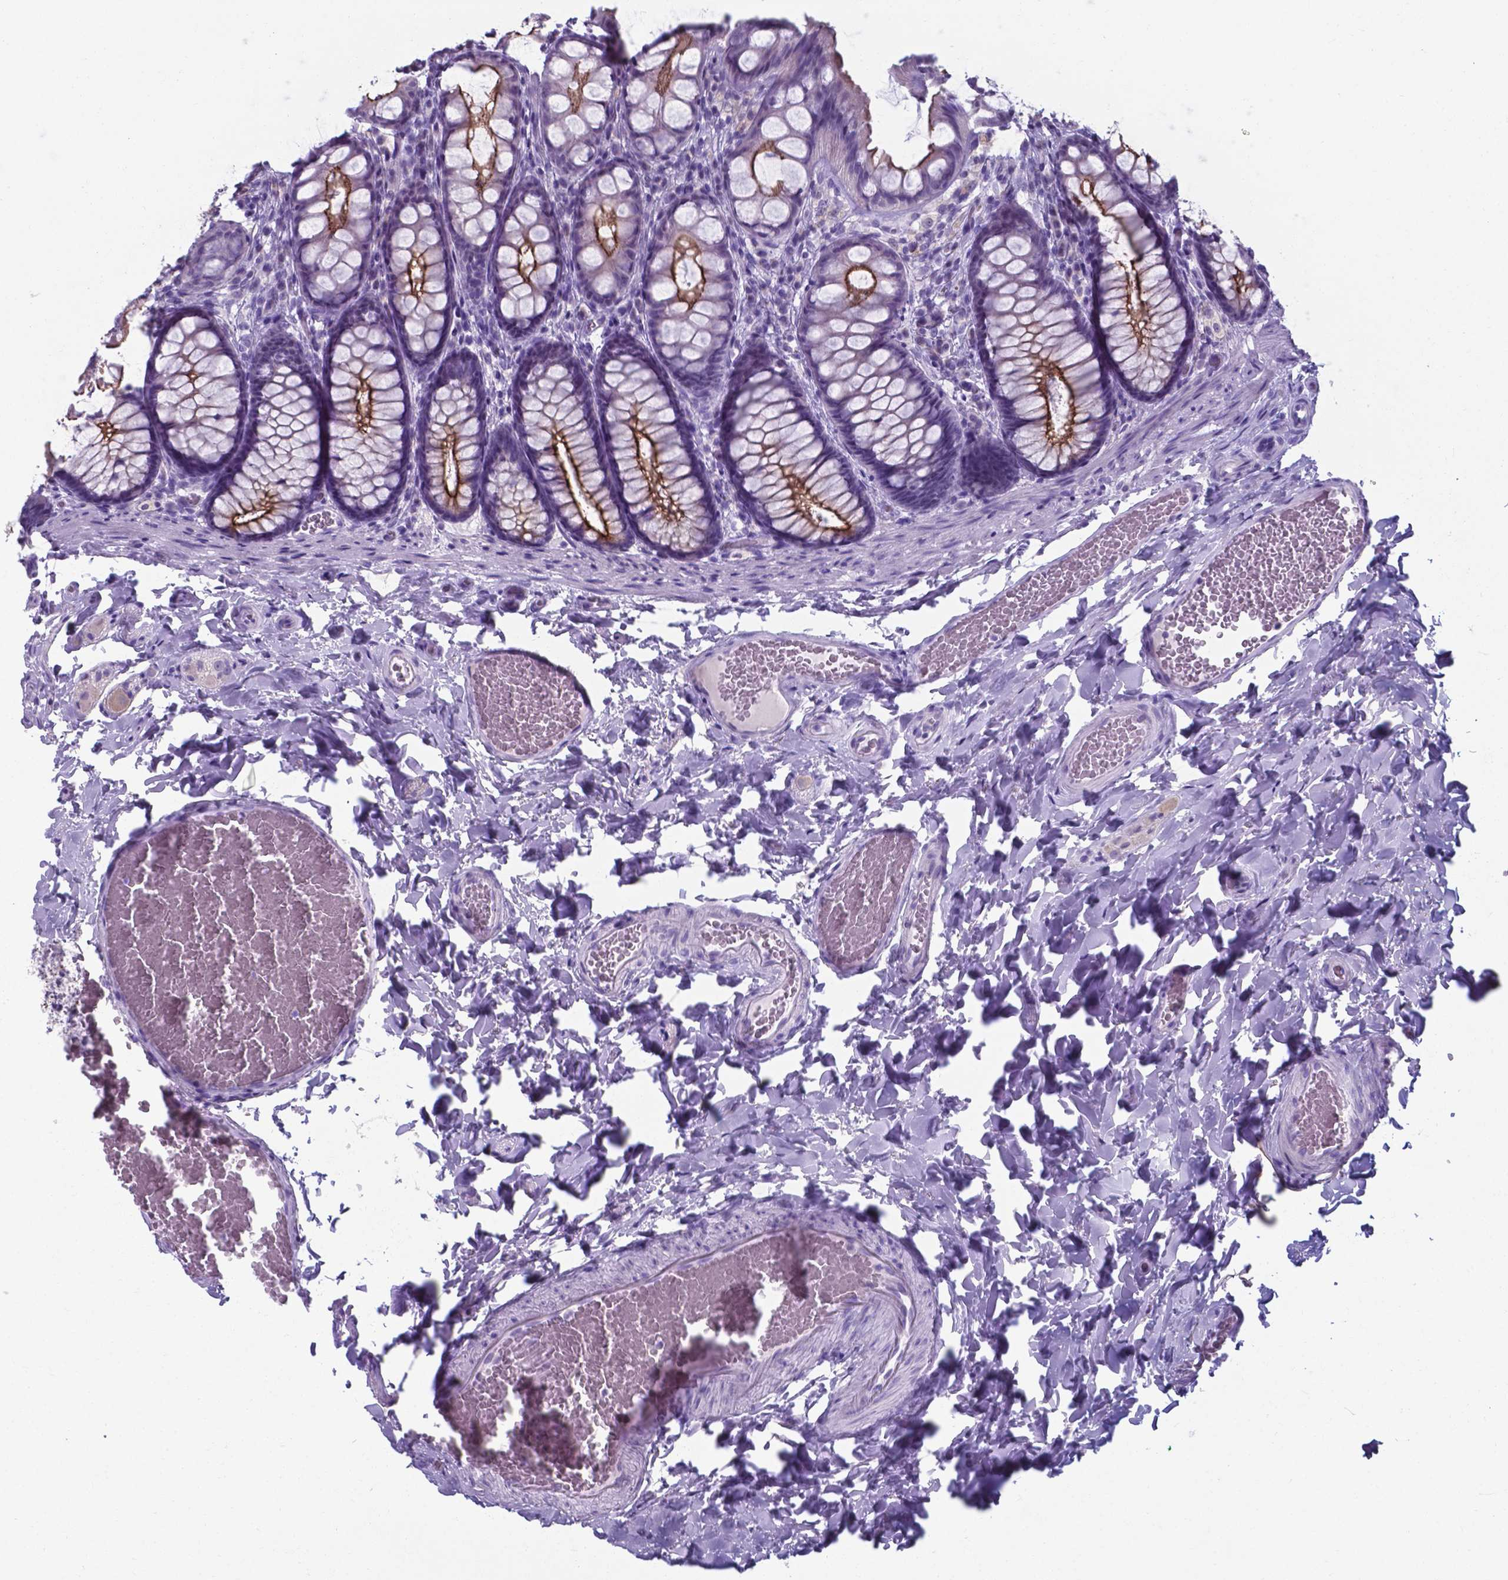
{"staining": {"intensity": "negative", "quantity": "none", "location": "none"}, "tissue": "colon", "cell_type": "Endothelial cells", "image_type": "normal", "snomed": [{"axis": "morphology", "description": "Normal tissue, NOS"}, {"axis": "topography", "description": "Colon"}], "caption": "Immunohistochemistry of unremarkable human colon exhibits no staining in endothelial cells. The staining was performed using DAB (3,3'-diaminobenzidine) to visualize the protein expression in brown, while the nuclei were stained in blue with hematoxylin (Magnification: 20x).", "gene": "AP5B1", "patient": {"sex": "male", "age": 47}}